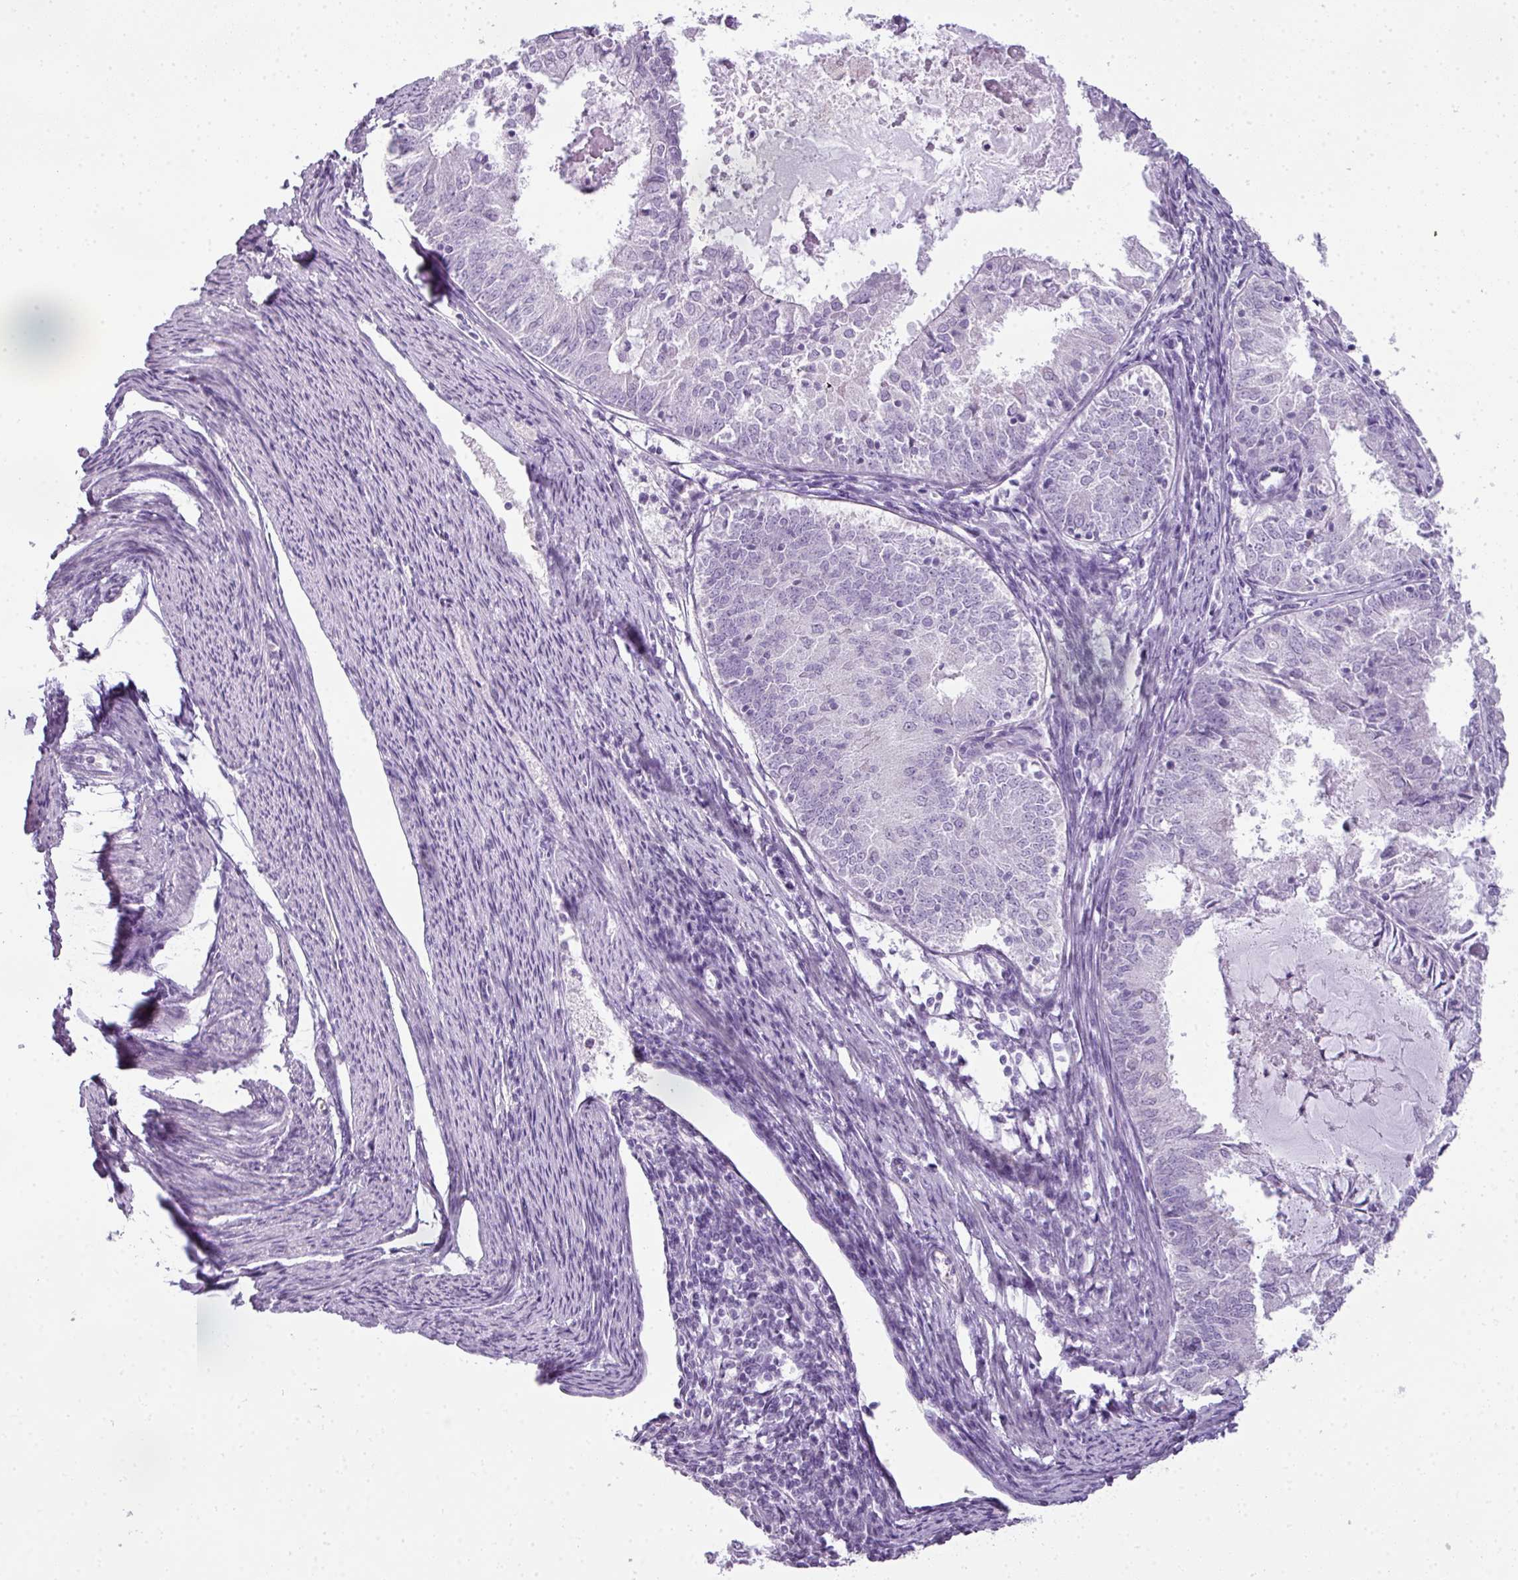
{"staining": {"intensity": "negative", "quantity": "none", "location": "none"}, "tissue": "endometrial cancer", "cell_type": "Tumor cells", "image_type": "cancer", "snomed": [{"axis": "morphology", "description": "Adenocarcinoma, NOS"}, {"axis": "topography", "description": "Endometrium"}], "caption": "IHC histopathology image of endometrial cancer stained for a protein (brown), which demonstrates no positivity in tumor cells.", "gene": "RBMY1F", "patient": {"sex": "female", "age": 57}}